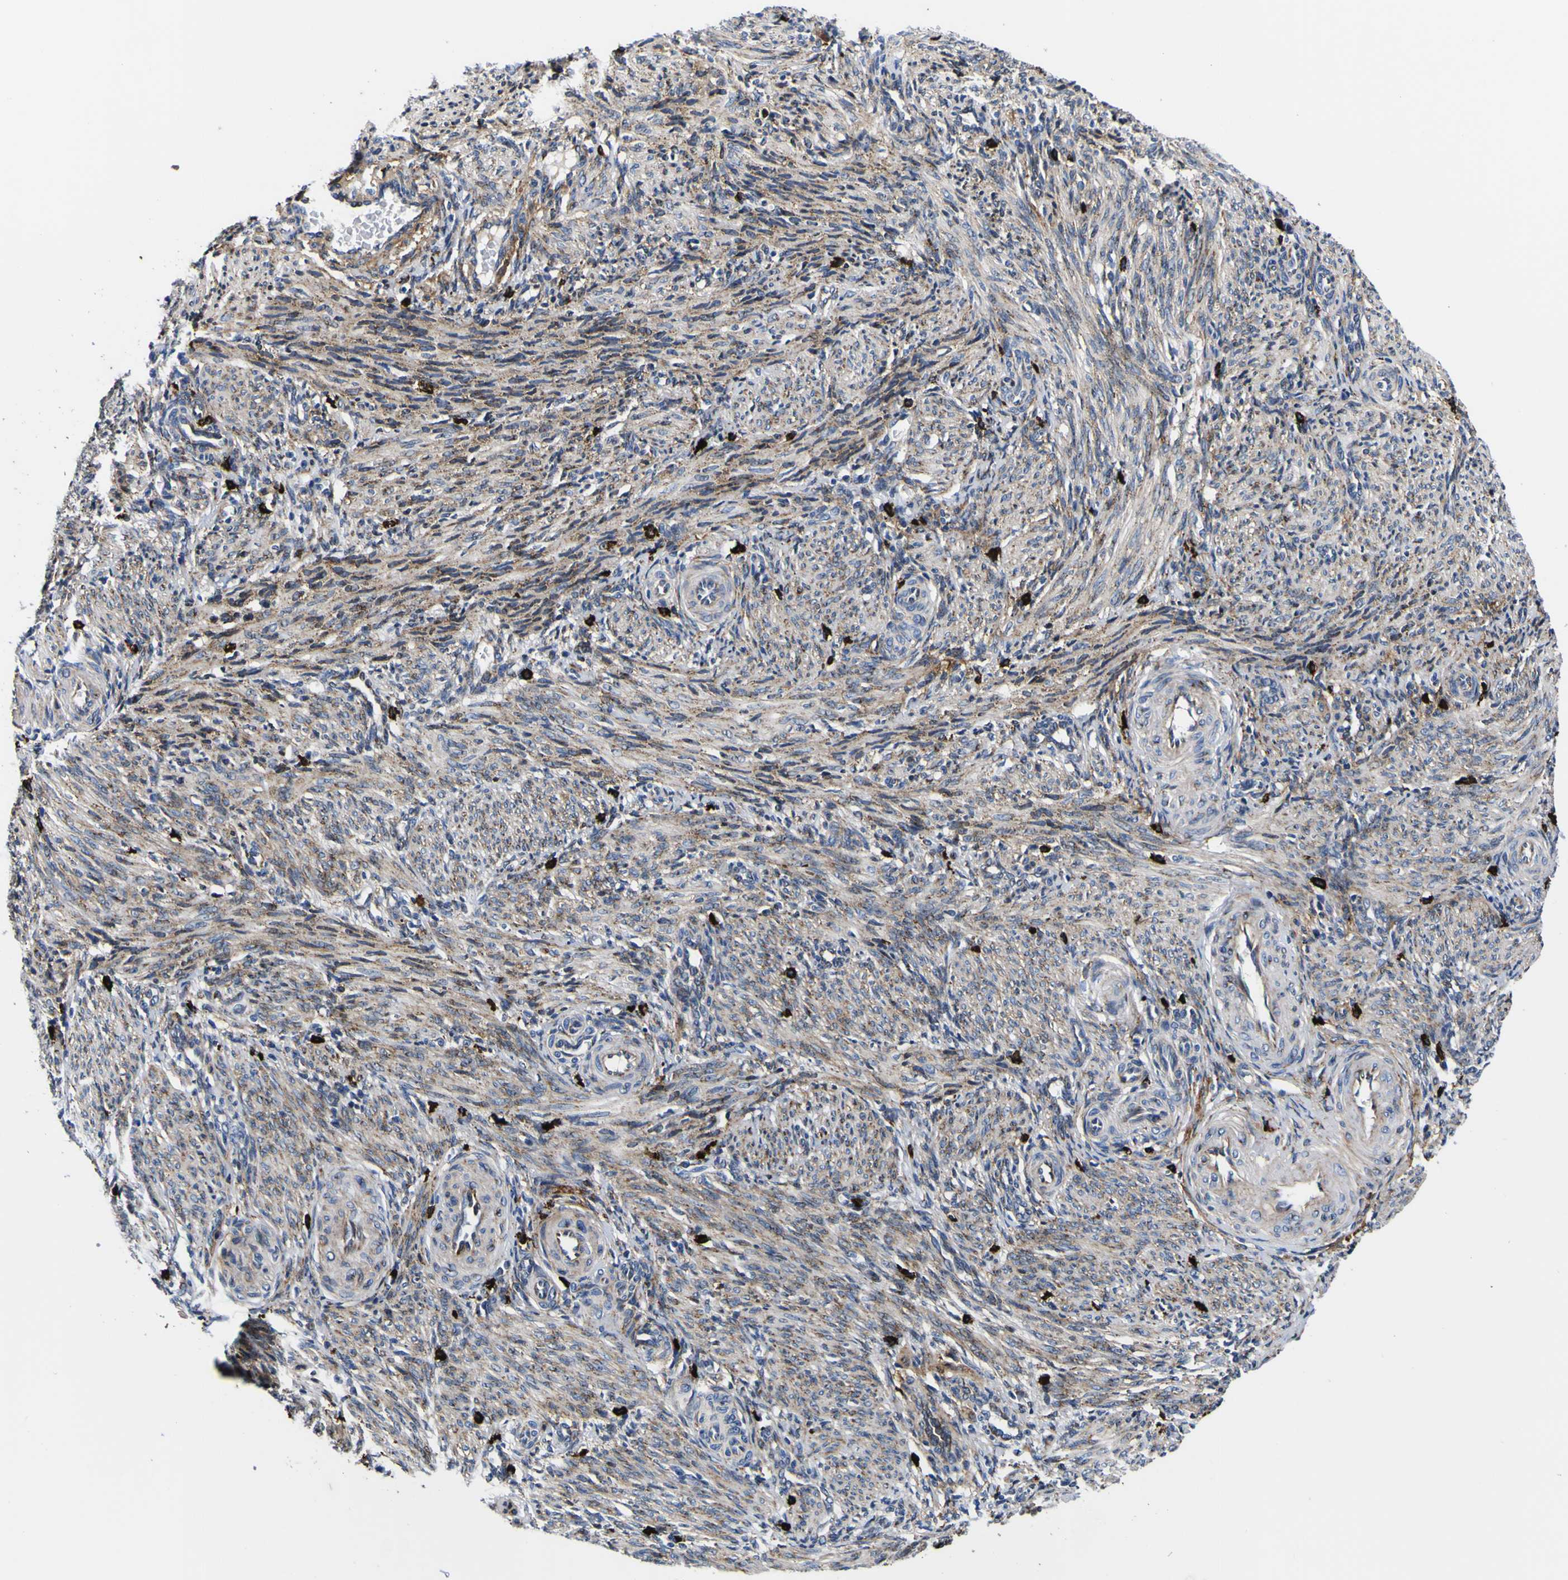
{"staining": {"intensity": "moderate", "quantity": ">75%", "location": "cytoplasmic/membranous"}, "tissue": "smooth muscle", "cell_type": "Smooth muscle cells", "image_type": "normal", "snomed": [{"axis": "morphology", "description": "Normal tissue, NOS"}, {"axis": "topography", "description": "Endometrium"}], "caption": "Smooth muscle stained with DAB immunohistochemistry (IHC) exhibits medium levels of moderate cytoplasmic/membranous staining in approximately >75% of smooth muscle cells. Ihc stains the protein in brown and the nuclei are stained blue.", "gene": "SCD", "patient": {"sex": "female", "age": 33}}